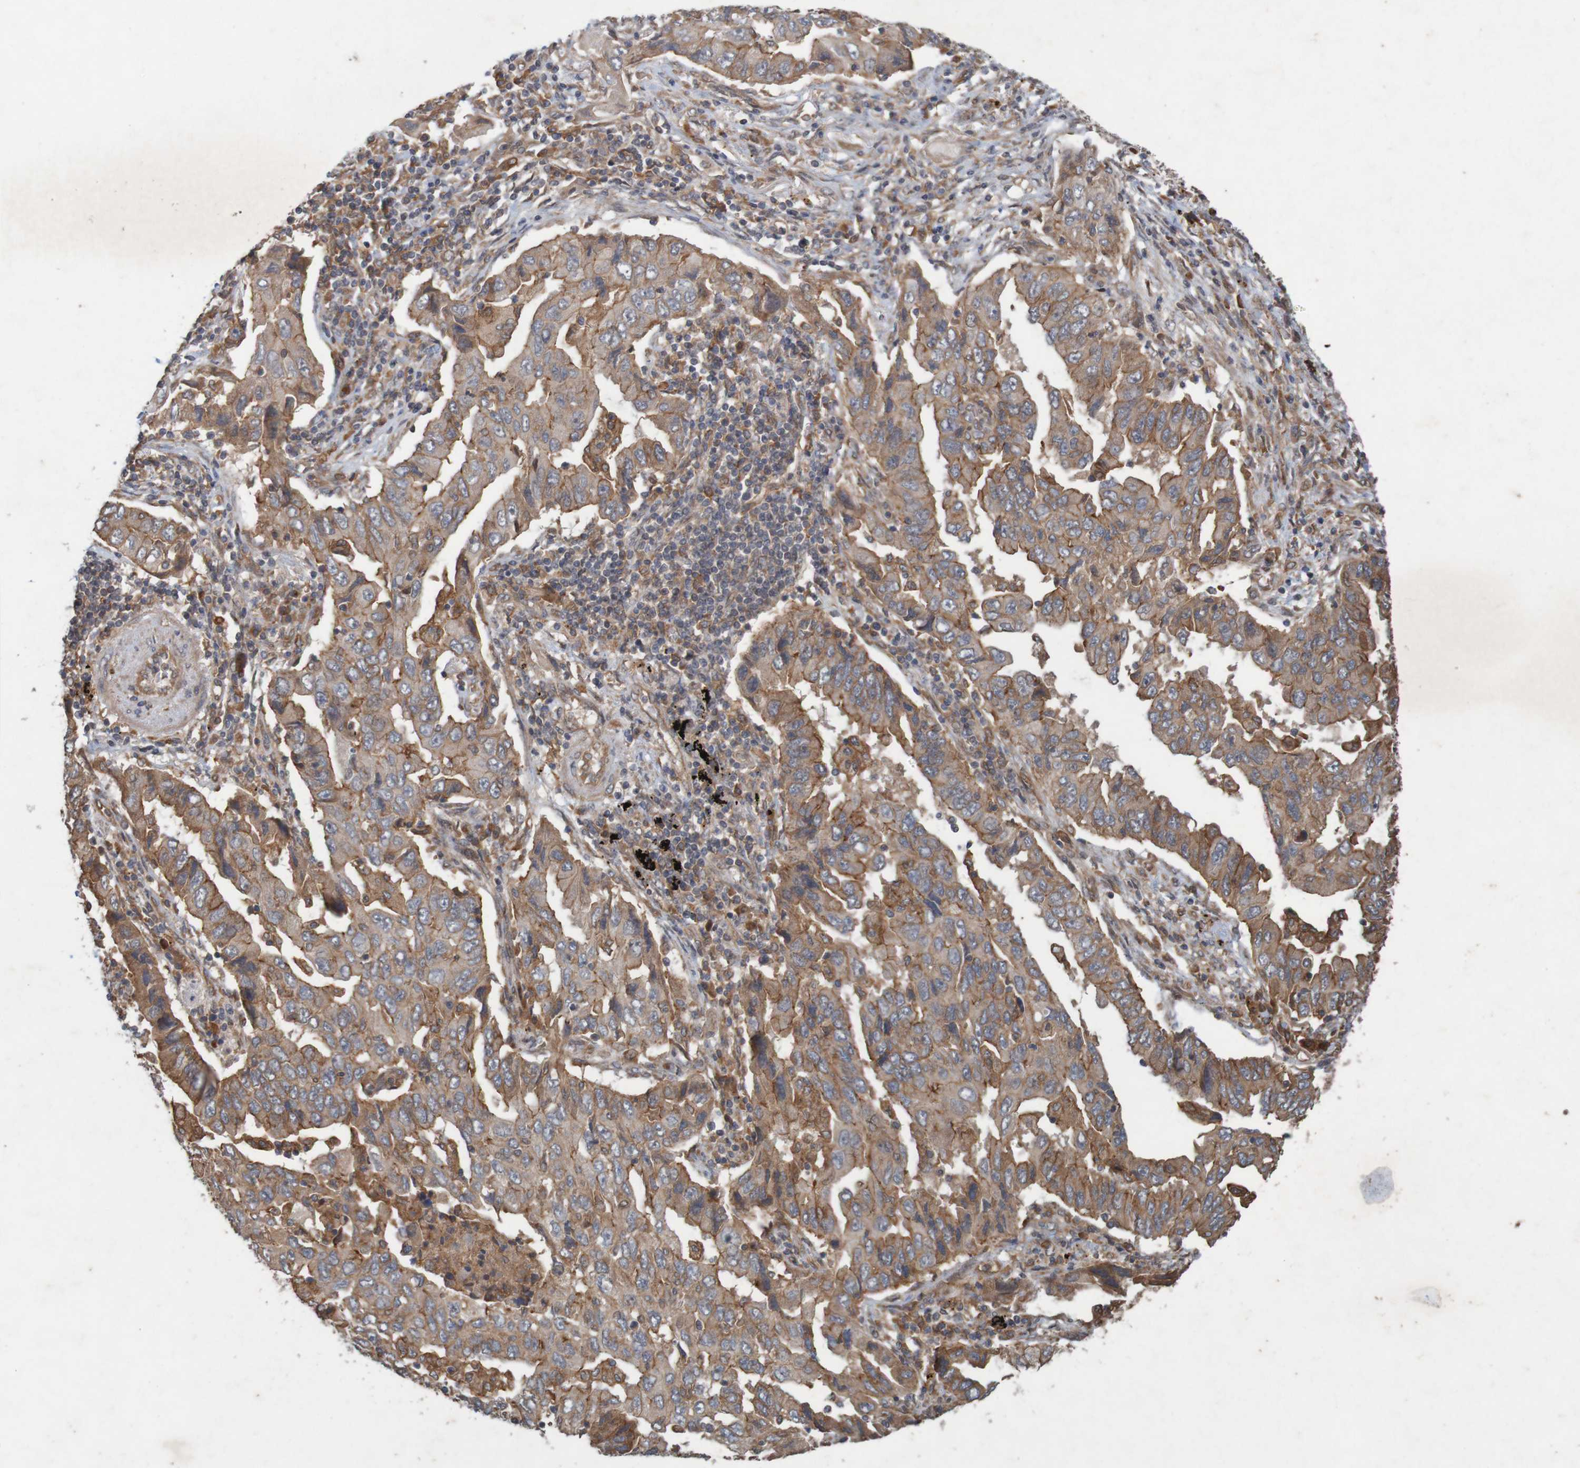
{"staining": {"intensity": "moderate", "quantity": ">75%", "location": "cytoplasmic/membranous"}, "tissue": "lung cancer", "cell_type": "Tumor cells", "image_type": "cancer", "snomed": [{"axis": "morphology", "description": "Adenocarcinoma, NOS"}, {"axis": "topography", "description": "Lung"}], "caption": "Immunohistochemistry photomicrograph of neoplastic tissue: lung cancer stained using immunohistochemistry (IHC) displays medium levels of moderate protein expression localized specifically in the cytoplasmic/membranous of tumor cells, appearing as a cytoplasmic/membranous brown color.", "gene": "ARHGEF11", "patient": {"sex": "female", "age": 65}}